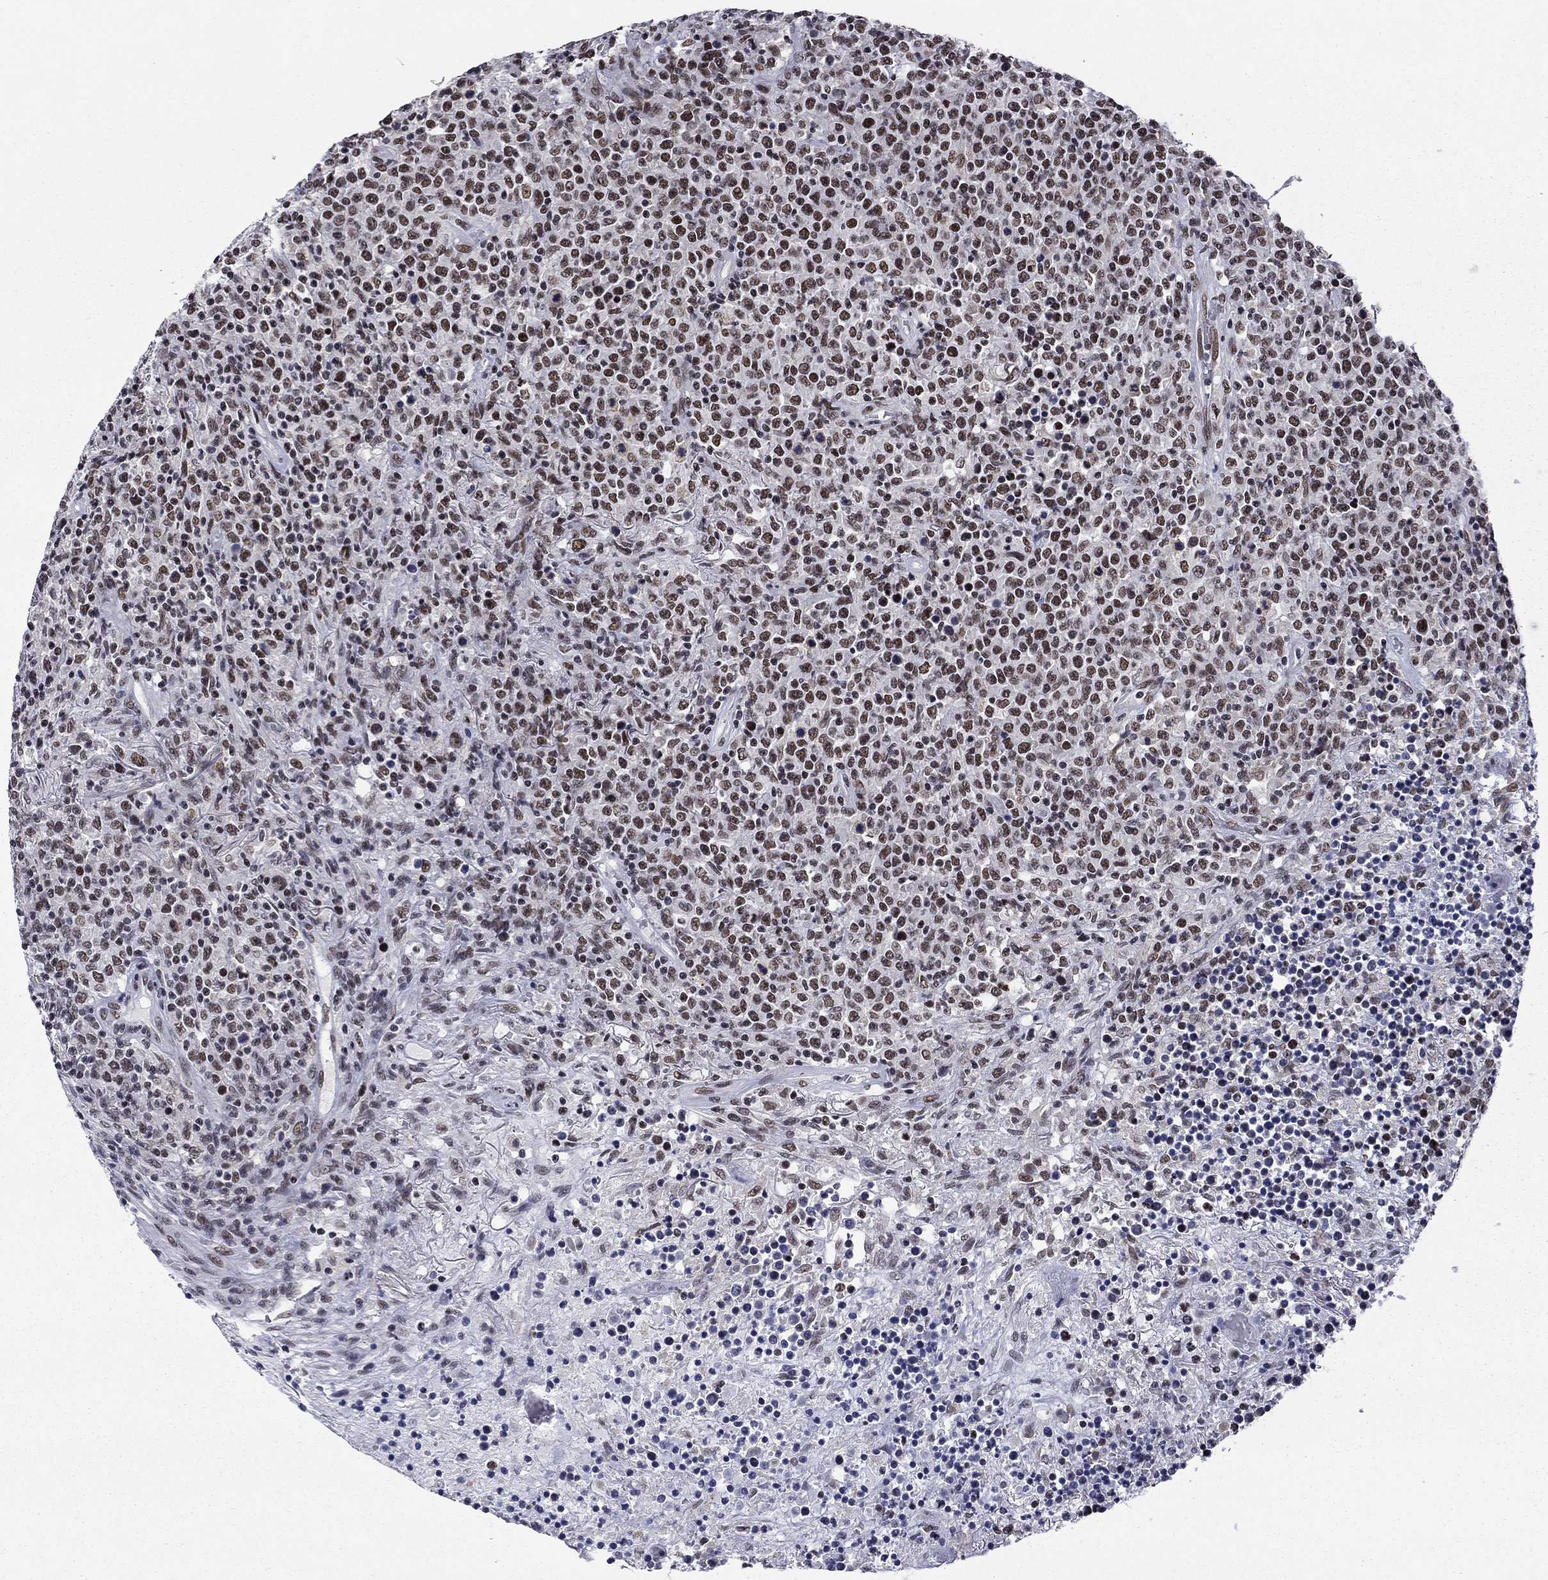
{"staining": {"intensity": "moderate", "quantity": "25%-75%", "location": "nuclear"}, "tissue": "lymphoma", "cell_type": "Tumor cells", "image_type": "cancer", "snomed": [{"axis": "morphology", "description": "Malignant lymphoma, non-Hodgkin's type, High grade"}, {"axis": "topography", "description": "Lung"}], "caption": "High-grade malignant lymphoma, non-Hodgkin's type was stained to show a protein in brown. There is medium levels of moderate nuclear staining in about 25%-75% of tumor cells.", "gene": "ETV5", "patient": {"sex": "male", "age": 79}}